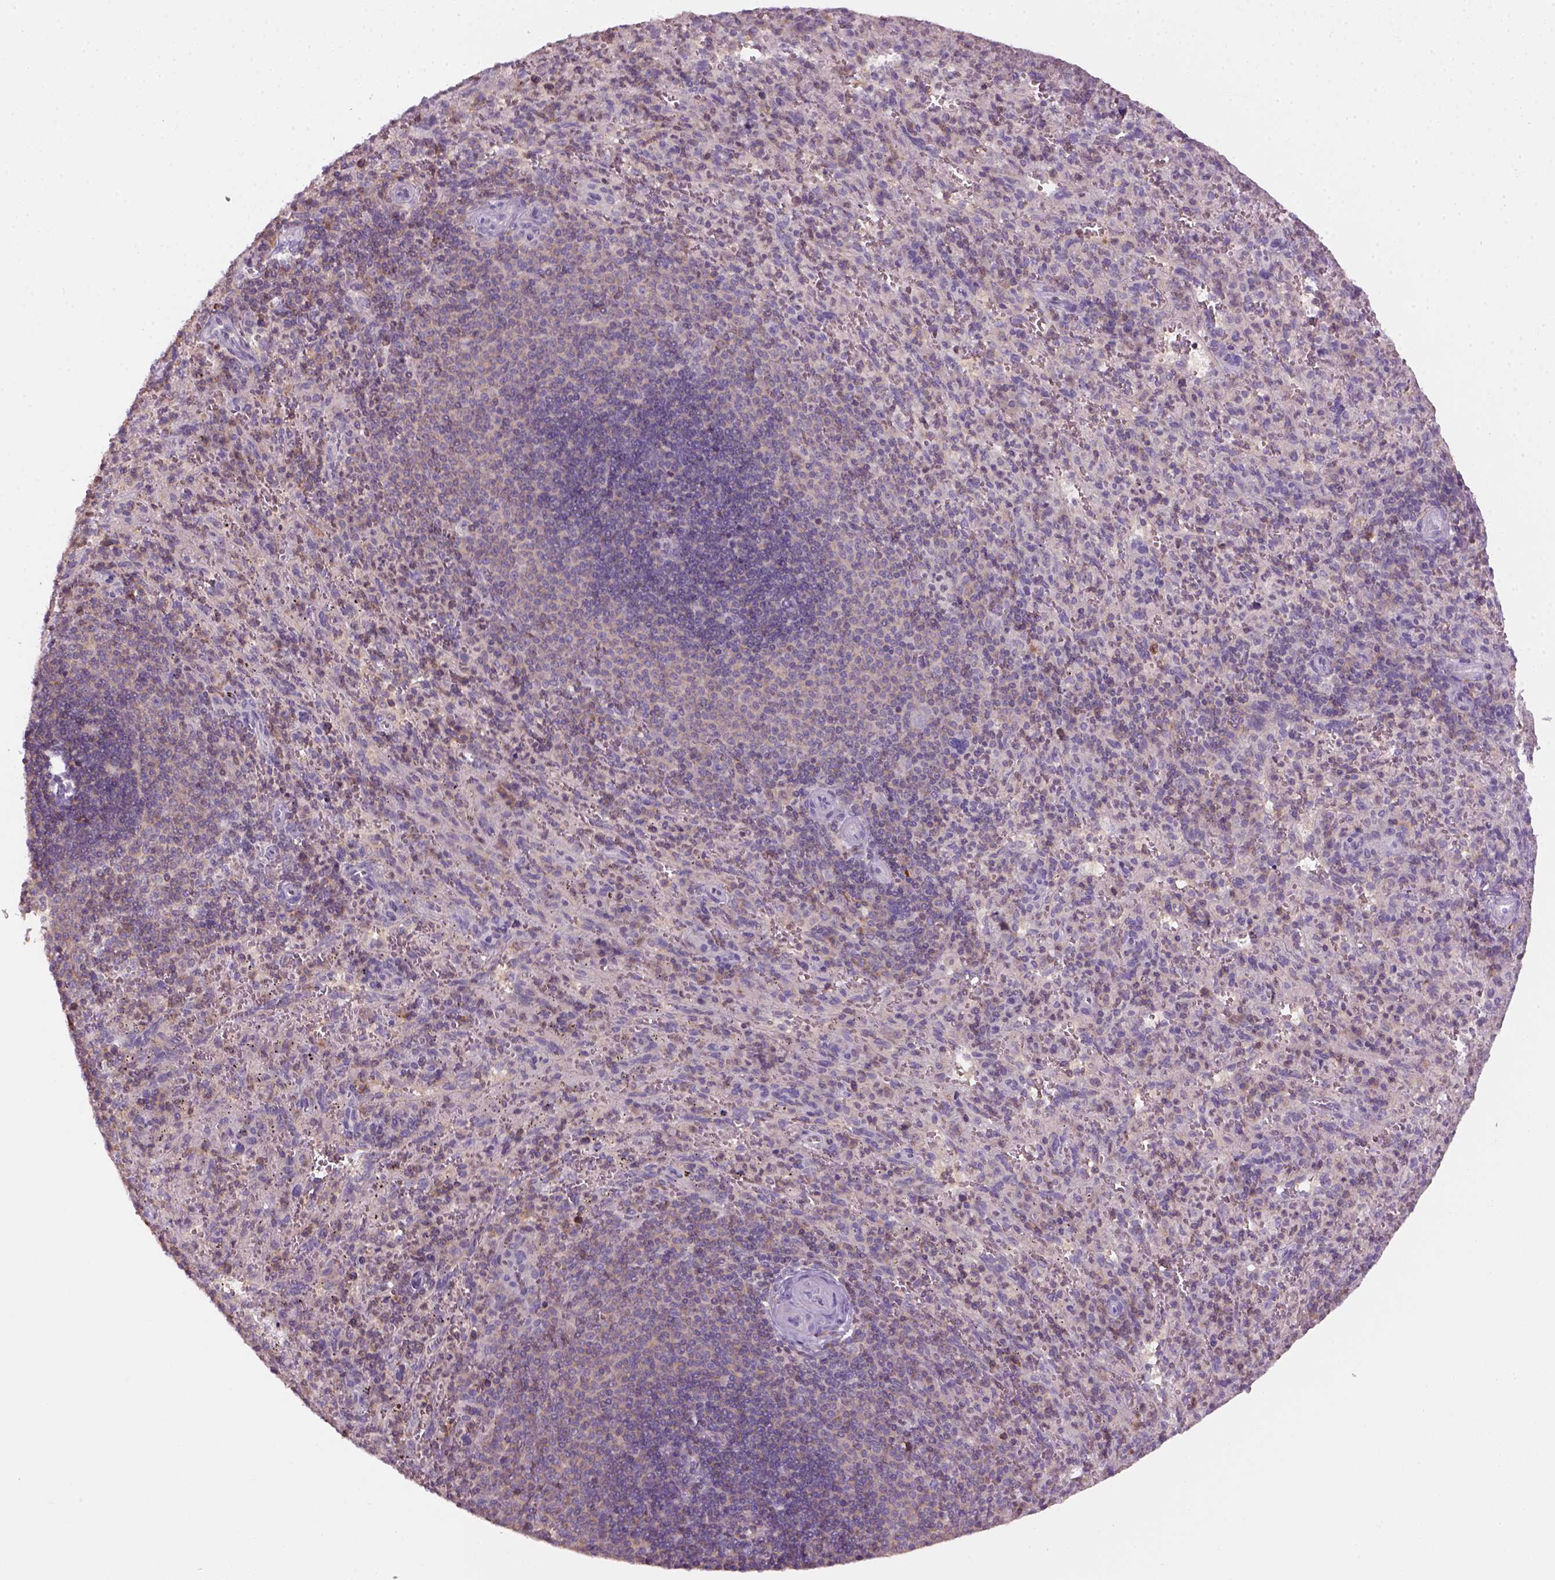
{"staining": {"intensity": "moderate", "quantity": "<25%", "location": "cytoplasmic/membranous"}, "tissue": "spleen", "cell_type": "Cells in red pulp", "image_type": "normal", "snomed": [{"axis": "morphology", "description": "Normal tissue, NOS"}, {"axis": "topography", "description": "Spleen"}], "caption": "A high-resolution histopathology image shows immunohistochemistry staining of normal spleen, which exhibits moderate cytoplasmic/membranous staining in about <25% of cells in red pulp. Ihc stains the protein of interest in brown and the nuclei are stained blue.", "gene": "GOT1", "patient": {"sex": "male", "age": 57}}